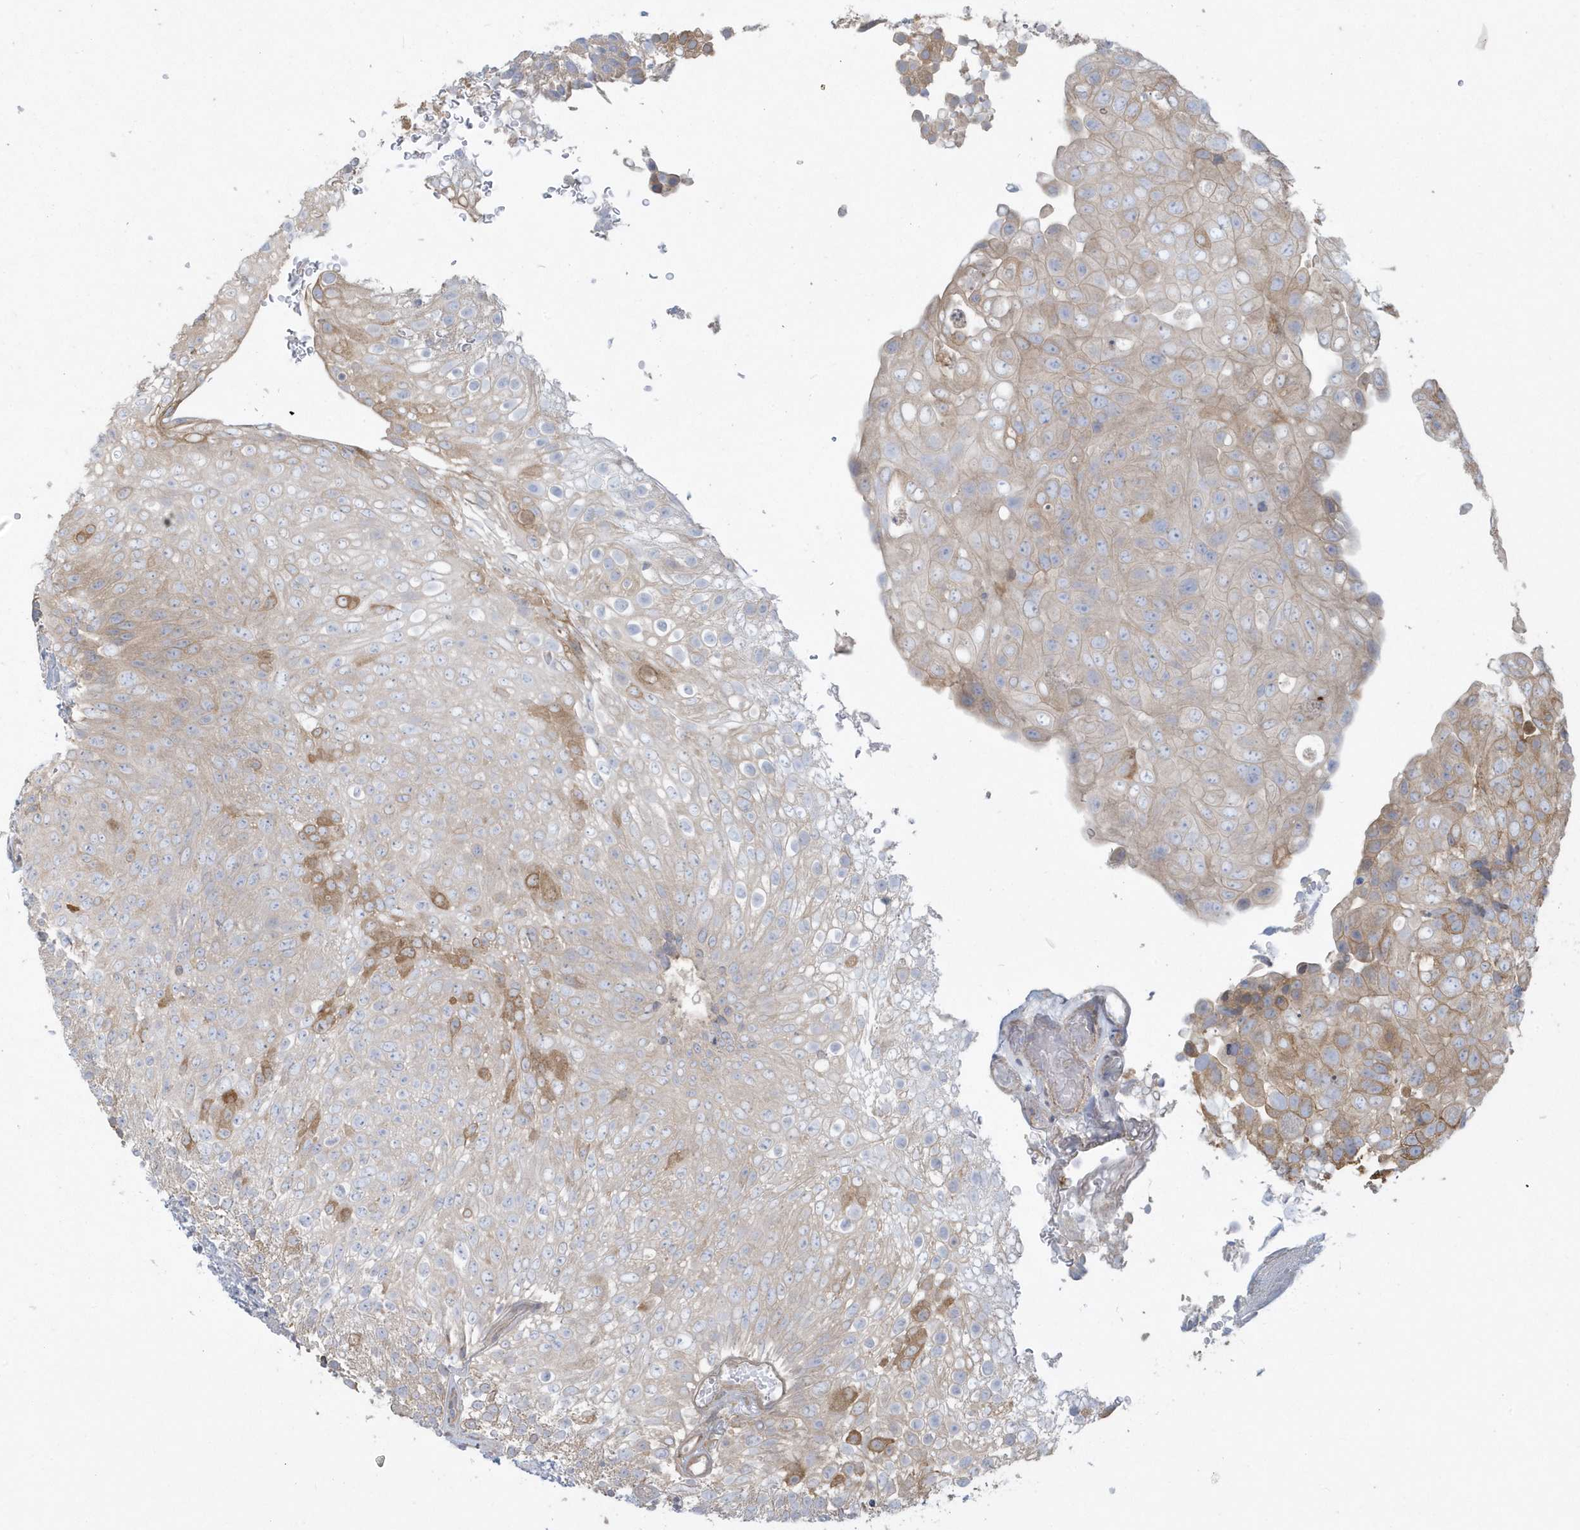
{"staining": {"intensity": "moderate", "quantity": "<25%", "location": "cytoplasmic/membranous"}, "tissue": "urothelial cancer", "cell_type": "Tumor cells", "image_type": "cancer", "snomed": [{"axis": "morphology", "description": "Urothelial carcinoma, Low grade"}, {"axis": "topography", "description": "Urinary bladder"}], "caption": "Tumor cells display low levels of moderate cytoplasmic/membranous staining in approximately <25% of cells in urothelial cancer.", "gene": "HNMT", "patient": {"sex": "male", "age": 78}}